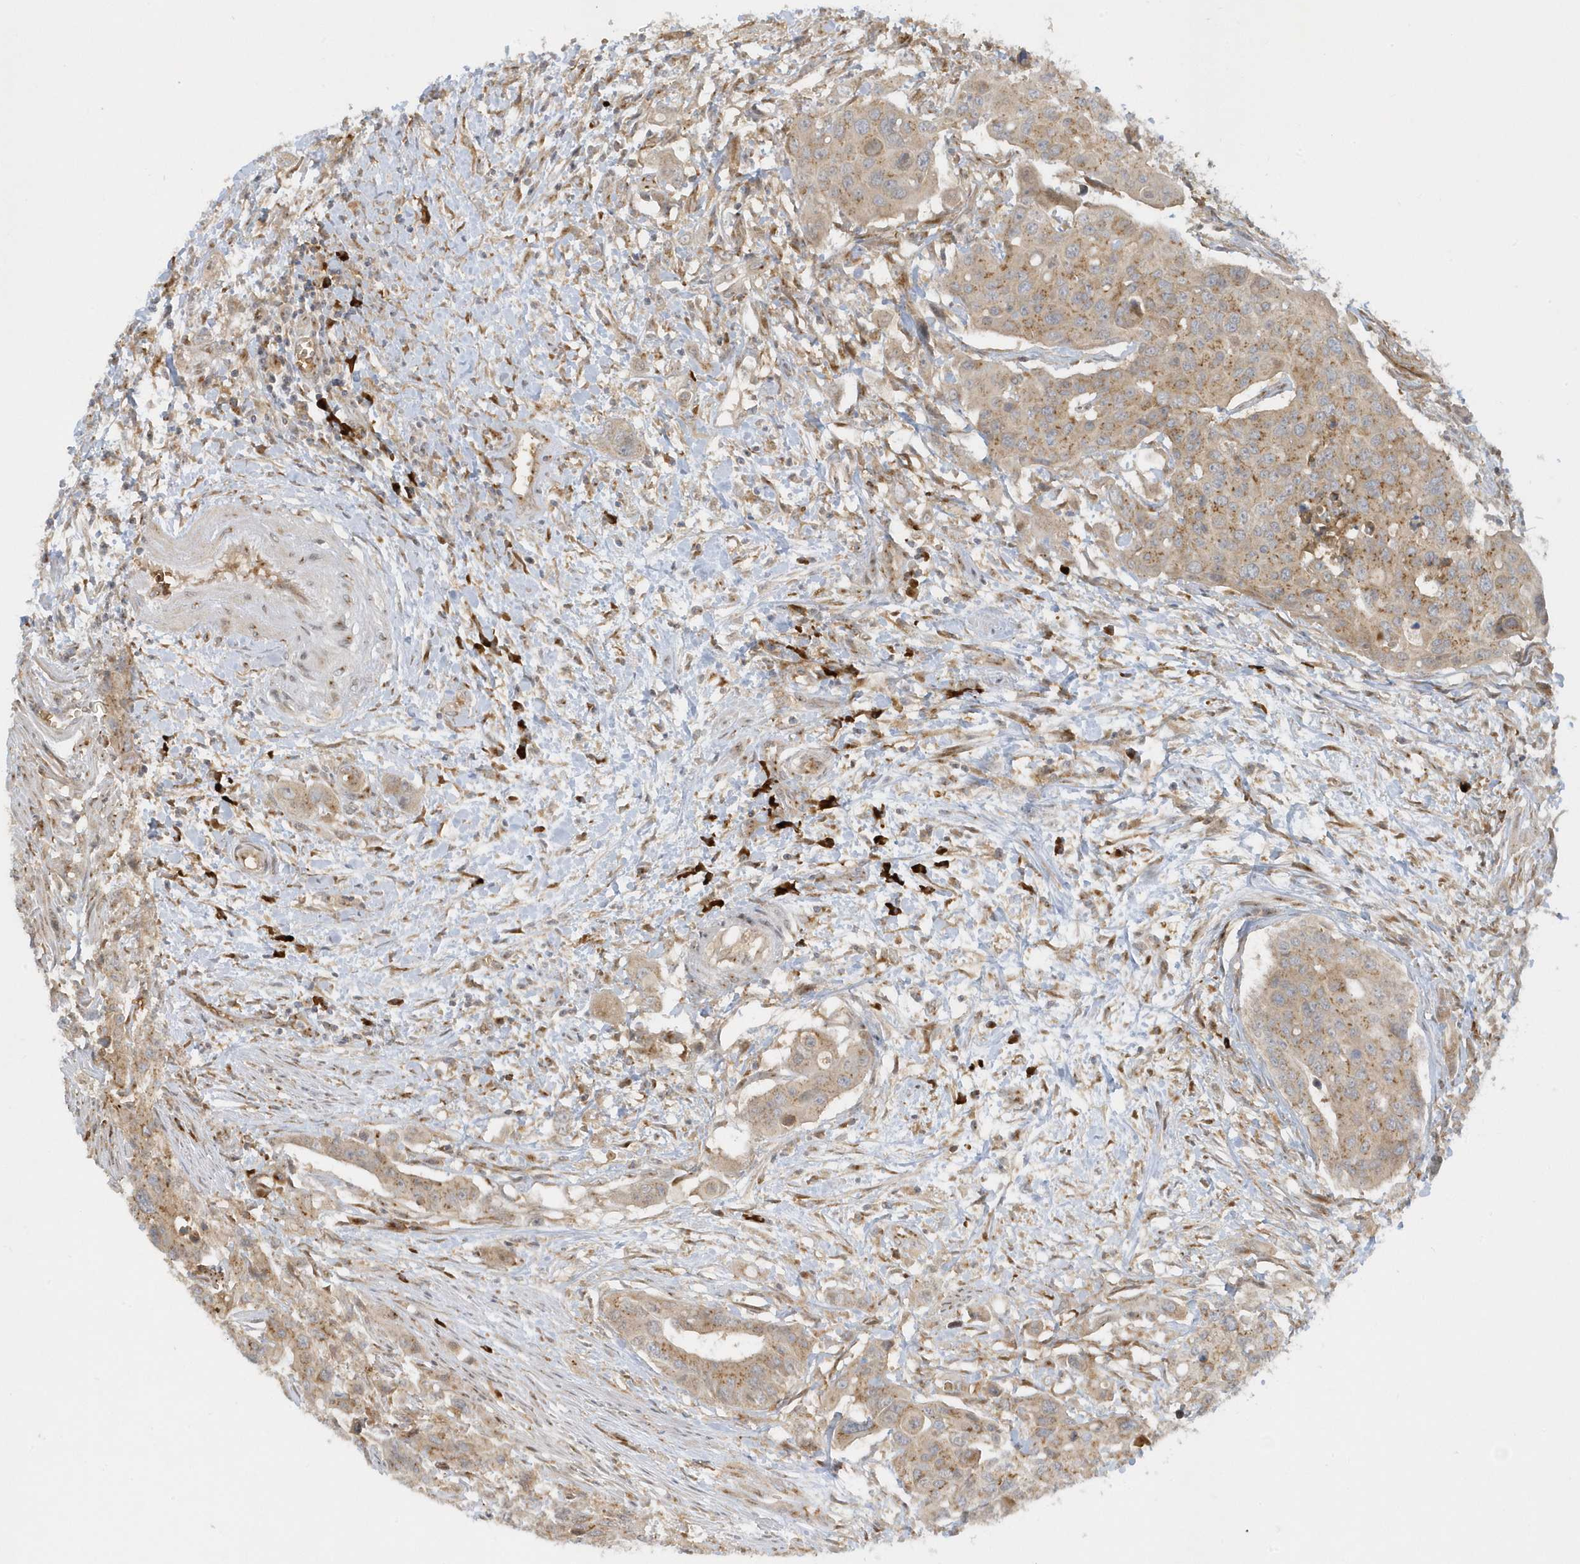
{"staining": {"intensity": "moderate", "quantity": ">75%", "location": "cytoplasmic/membranous"}, "tissue": "colorectal cancer", "cell_type": "Tumor cells", "image_type": "cancer", "snomed": [{"axis": "morphology", "description": "Adenocarcinoma, NOS"}, {"axis": "topography", "description": "Colon"}], "caption": "Immunohistochemistry staining of colorectal adenocarcinoma, which reveals medium levels of moderate cytoplasmic/membranous expression in approximately >75% of tumor cells indicating moderate cytoplasmic/membranous protein staining. The staining was performed using DAB (brown) for protein detection and nuclei were counterstained in hematoxylin (blue).", "gene": "RPP40", "patient": {"sex": "male", "age": 77}}